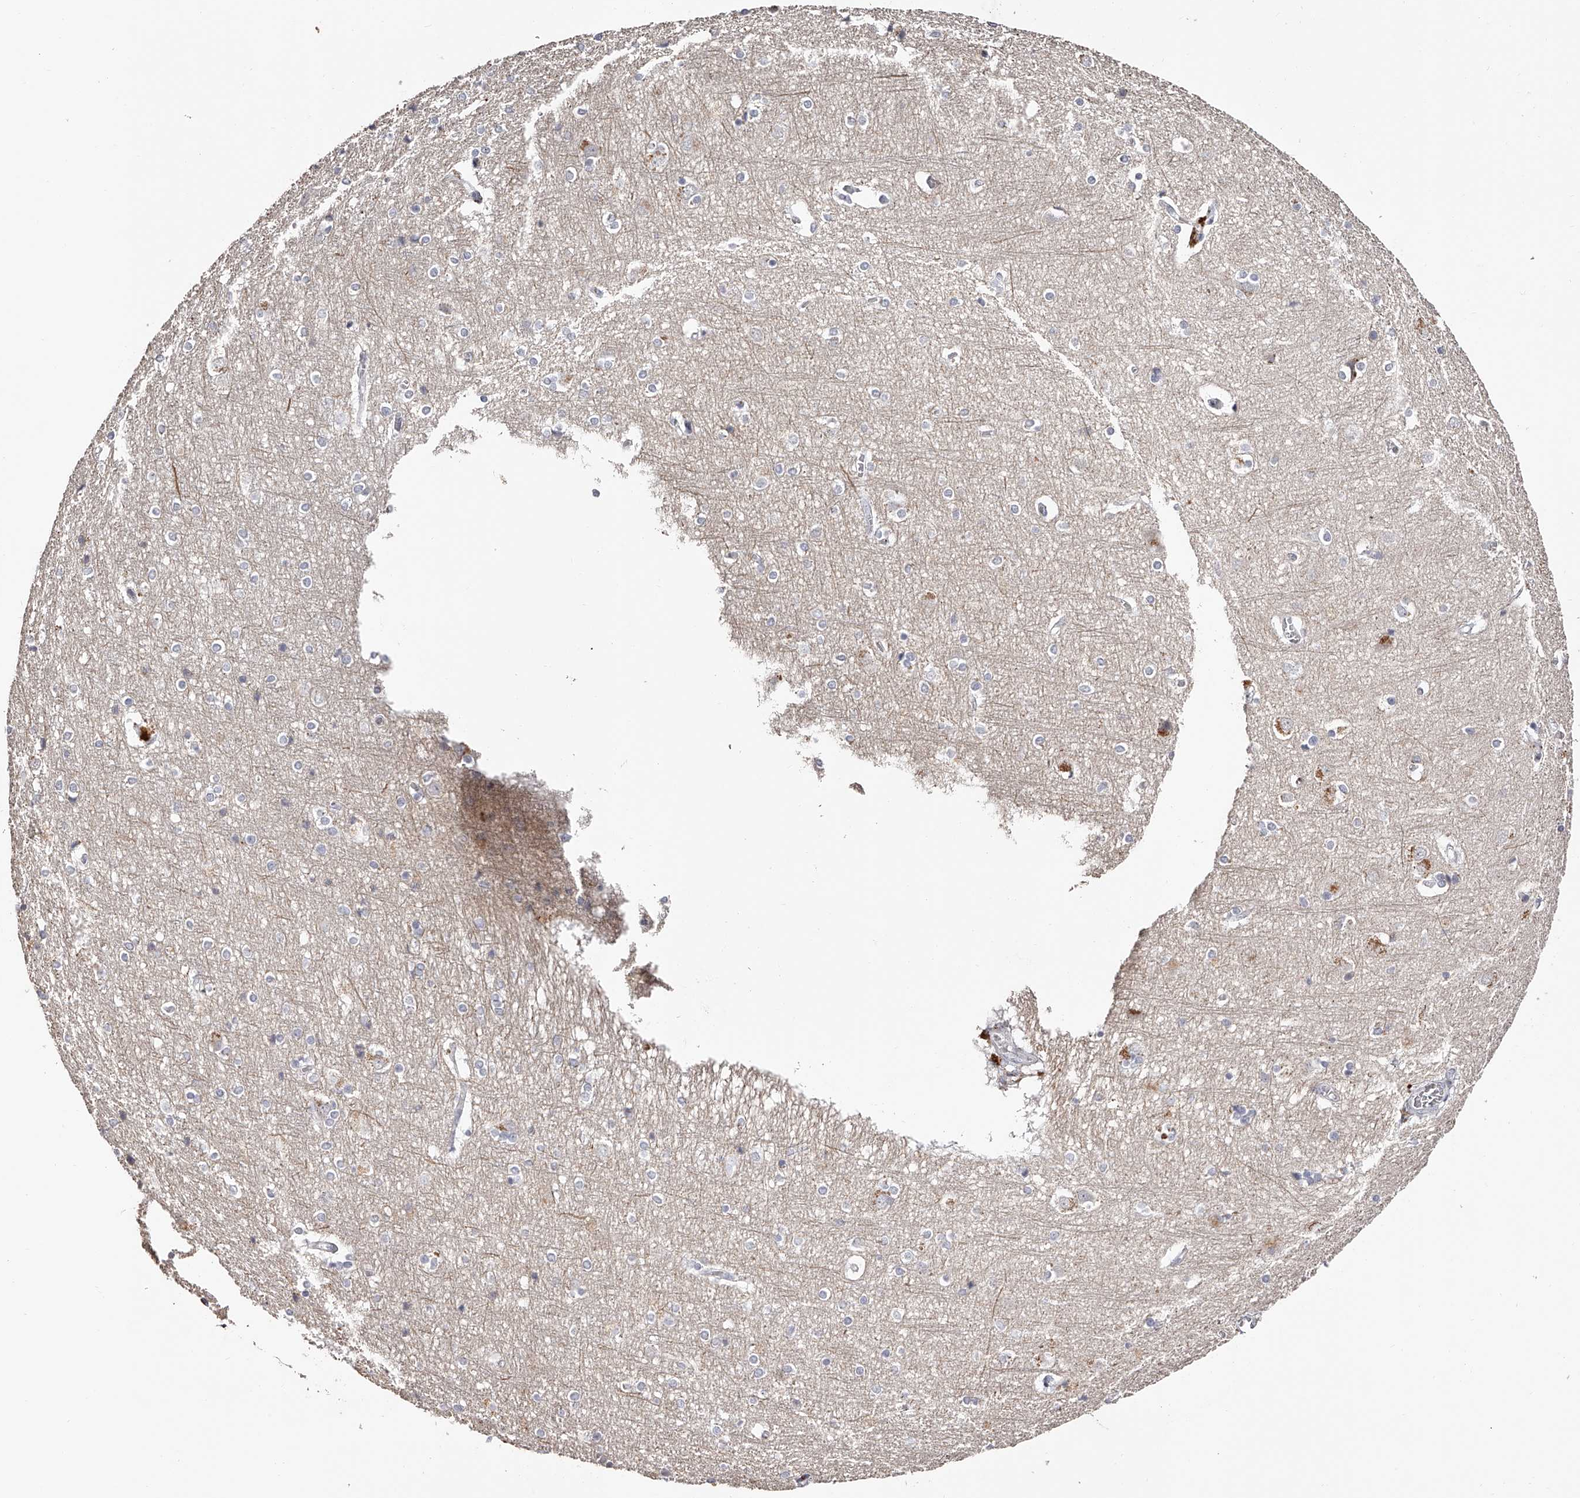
{"staining": {"intensity": "negative", "quantity": "none", "location": "none"}, "tissue": "cerebral cortex", "cell_type": "Endothelial cells", "image_type": "normal", "snomed": [{"axis": "morphology", "description": "Normal tissue, NOS"}, {"axis": "topography", "description": "Cerebral cortex"}], "caption": "The histopathology image reveals no significant expression in endothelial cells of cerebral cortex.", "gene": "SLC35D3", "patient": {"sex": "male", "age": 54}}